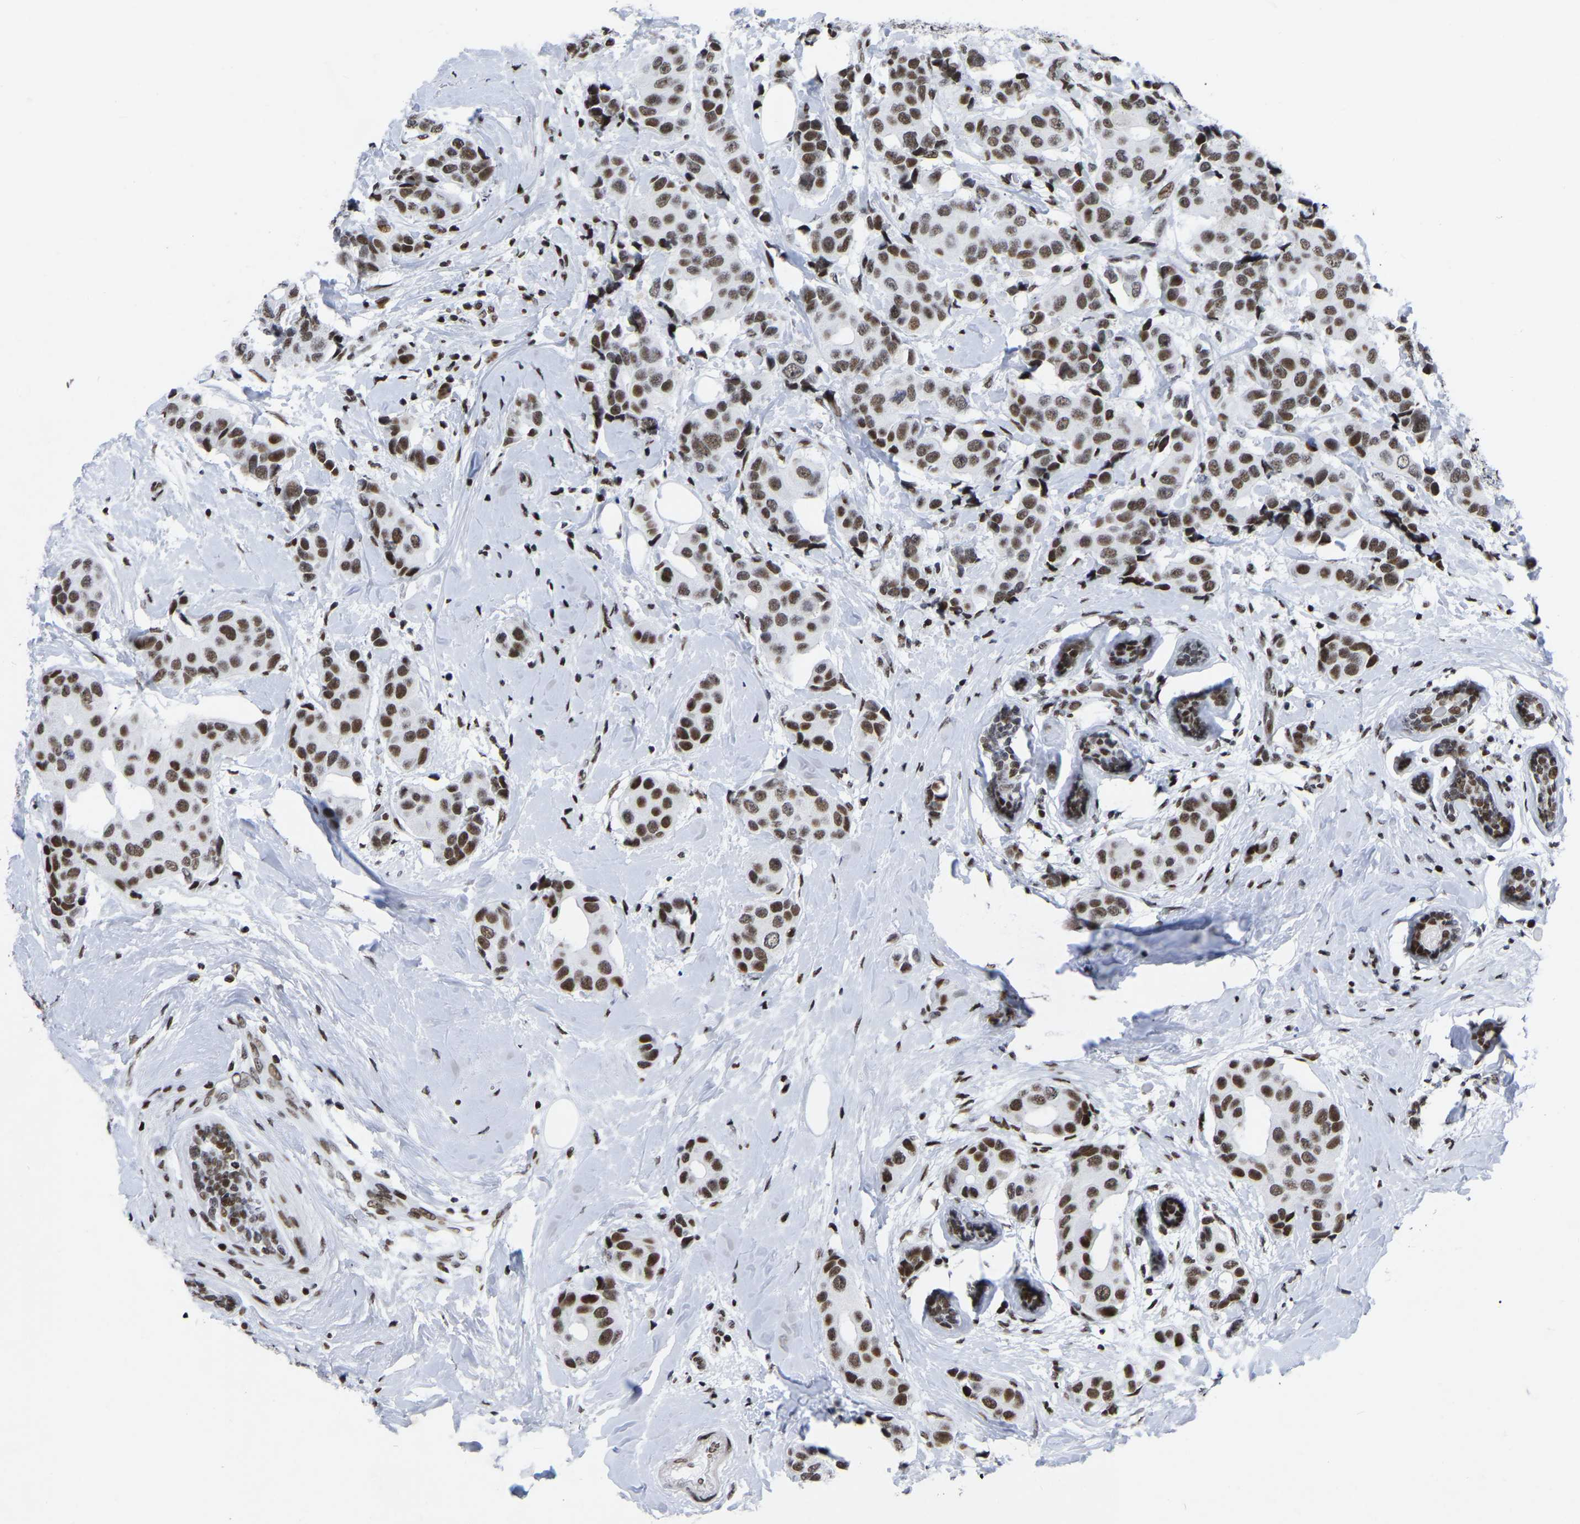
{"staining": {"intensity": "moderate", "quantity": ">75%", "location": "nuclear"}, "tissue": "breast cancer", "cell_type": "Tumor cells", "image_type": "cancer", "snomed": [{"axis": "morphology", "description": "Normal tissue, NOS"}, {"axis": "morphology", "description": "Duct carcinoma"}, {"axis": "topography", "description": "Breast"}], "caption": "Infiltrating ductal carcinoma (breast) stained with immunohistochemistry (IHC) reveals moderate nuclear positivity in about >75% of tumor cells. (IHC, brightfield microscopy, high magnification).", "gene": "PRCC", "patient": {"sex": "female", "age": 39}}